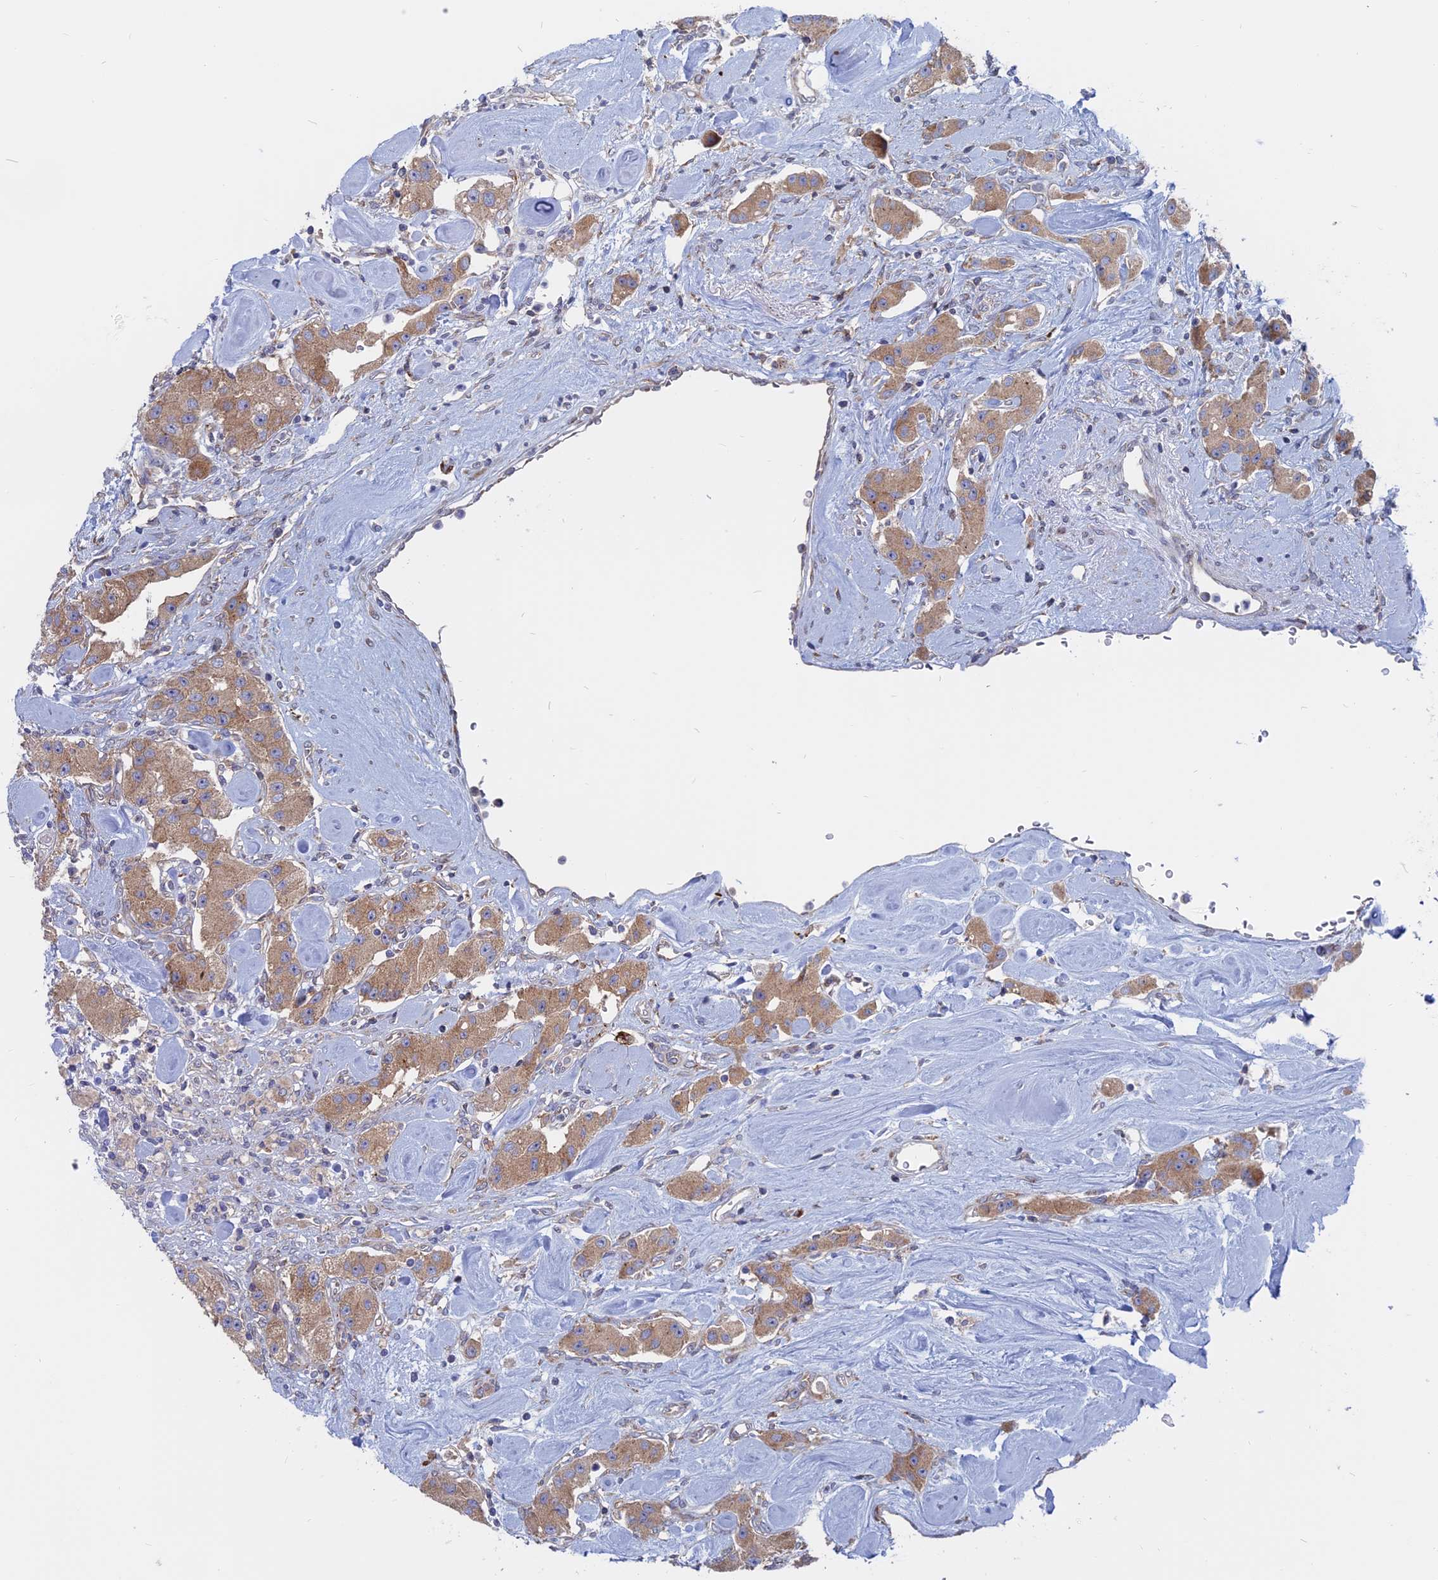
{"staining": {"intensity": "moderate", "quantity": ">75%", "location": "cytoplasmic/membranous"}, "tissue": "carcinoid", "cell_type": "Tumor cells", "image_type": "cancer", "snomed": [{"axis": "morphology", "description": "Carcinoid, malignant, NOS"}, {"axis": "topography", "description": "Pancreas"}], "caption": "The histopathology image demonstrates staining of carcinoid, revealing moderate cytoplasmic/membranous protein staining (brown color) within tumor cells.", "gene": "TBC1D30", "patient": {"sex": "male", "age": 41}}